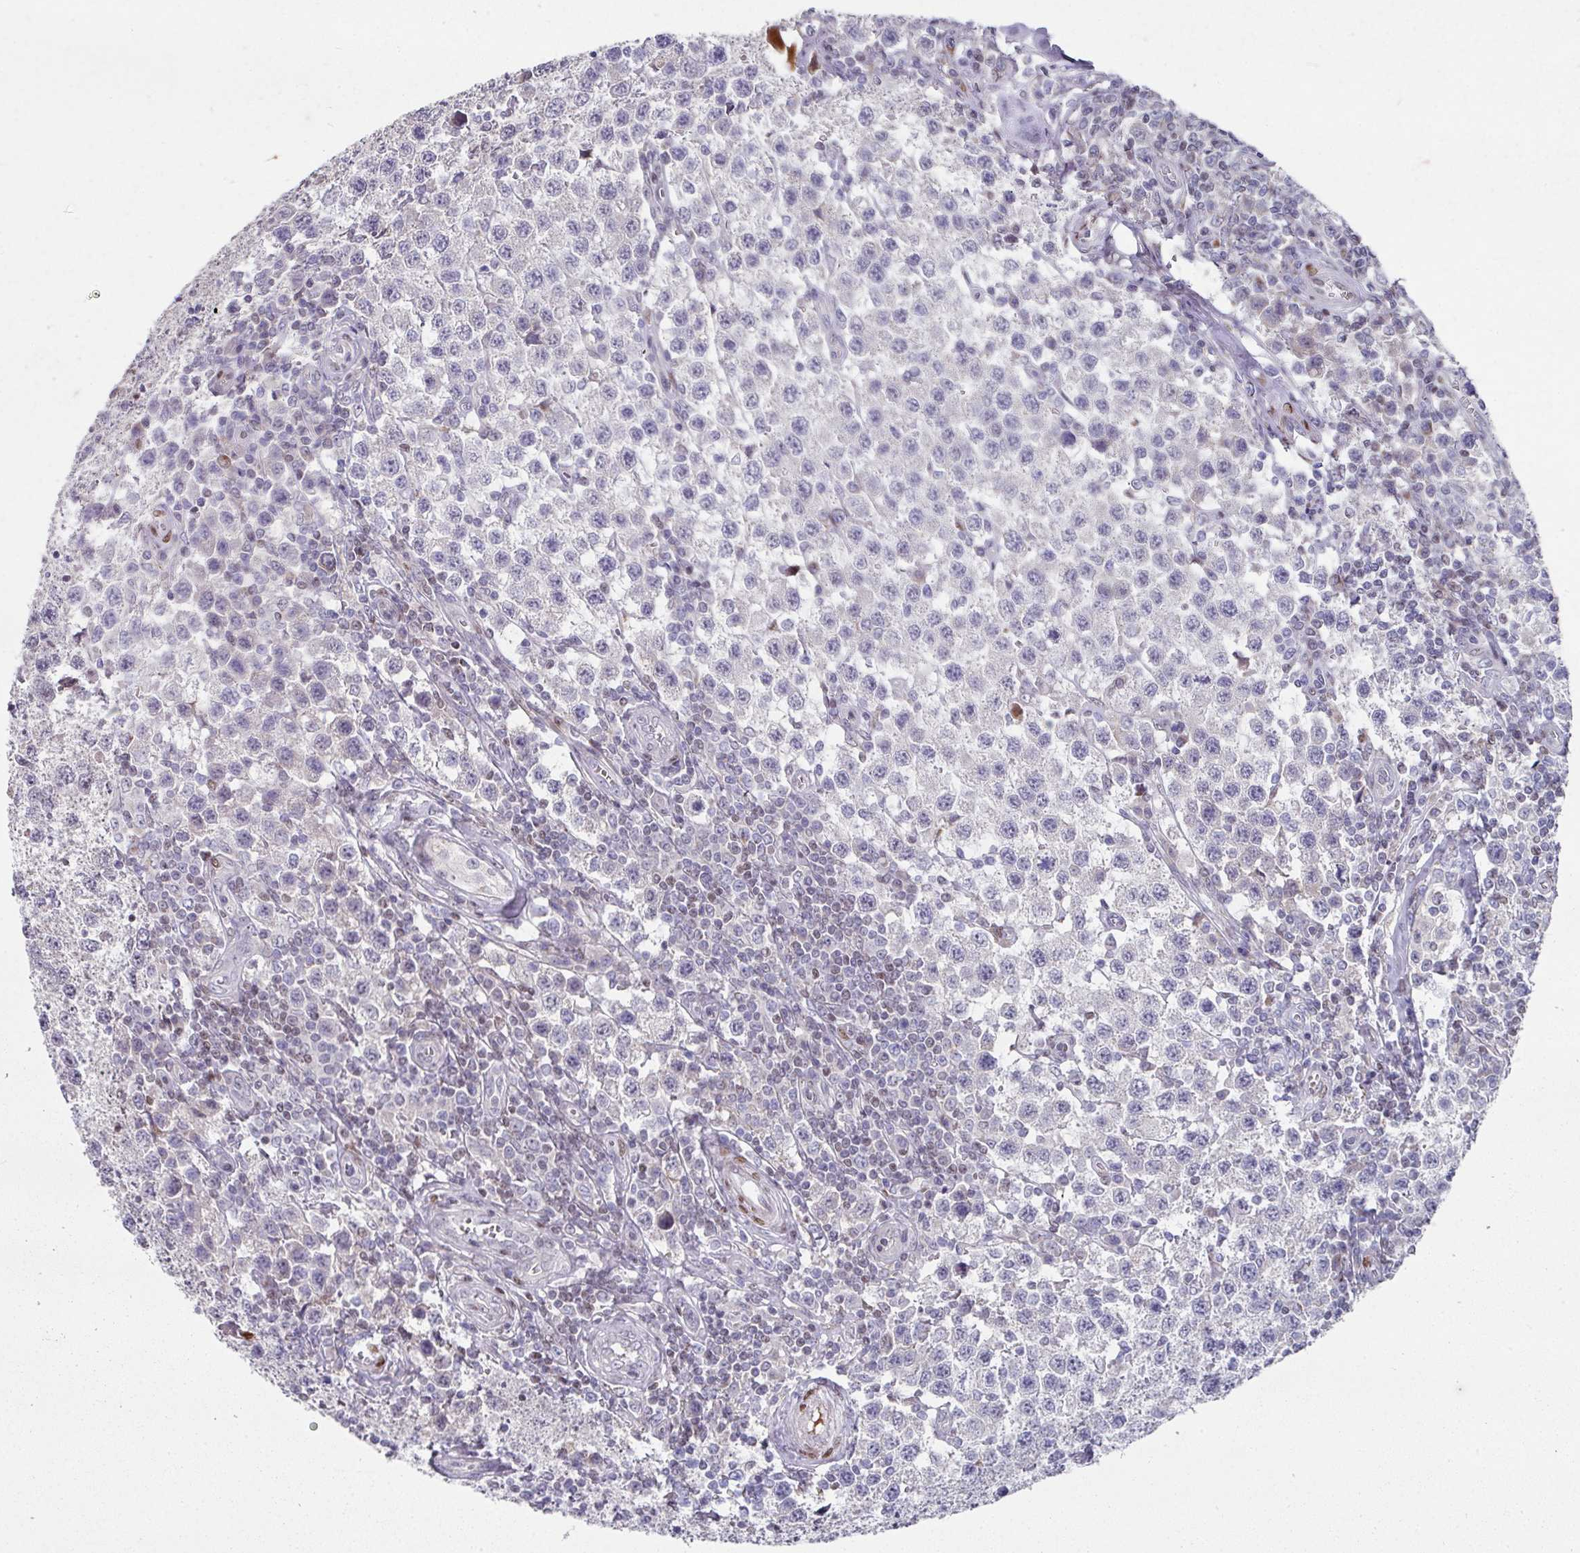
{"staining": {"intensity": "negative", "quantity": "none", "location": "none"}, "tissue": "testis cancer", "cell_type": "Tumor cells", "image_type": "cancer", "snomed": [{"axis": "morphology", "description": "Seminoma, NOS"}, {"axis": "topography", "description": "Testis"}], "caption": "Immunohistochemistry of human testis cancer (seminoma) reveals no positivity in tumor cells. (Brightfield microscopy of DAB immunohistochemistry (IHC) at high magnification).", "gene": "CBX7", "patient": {"sex": "male", "age": 34}}